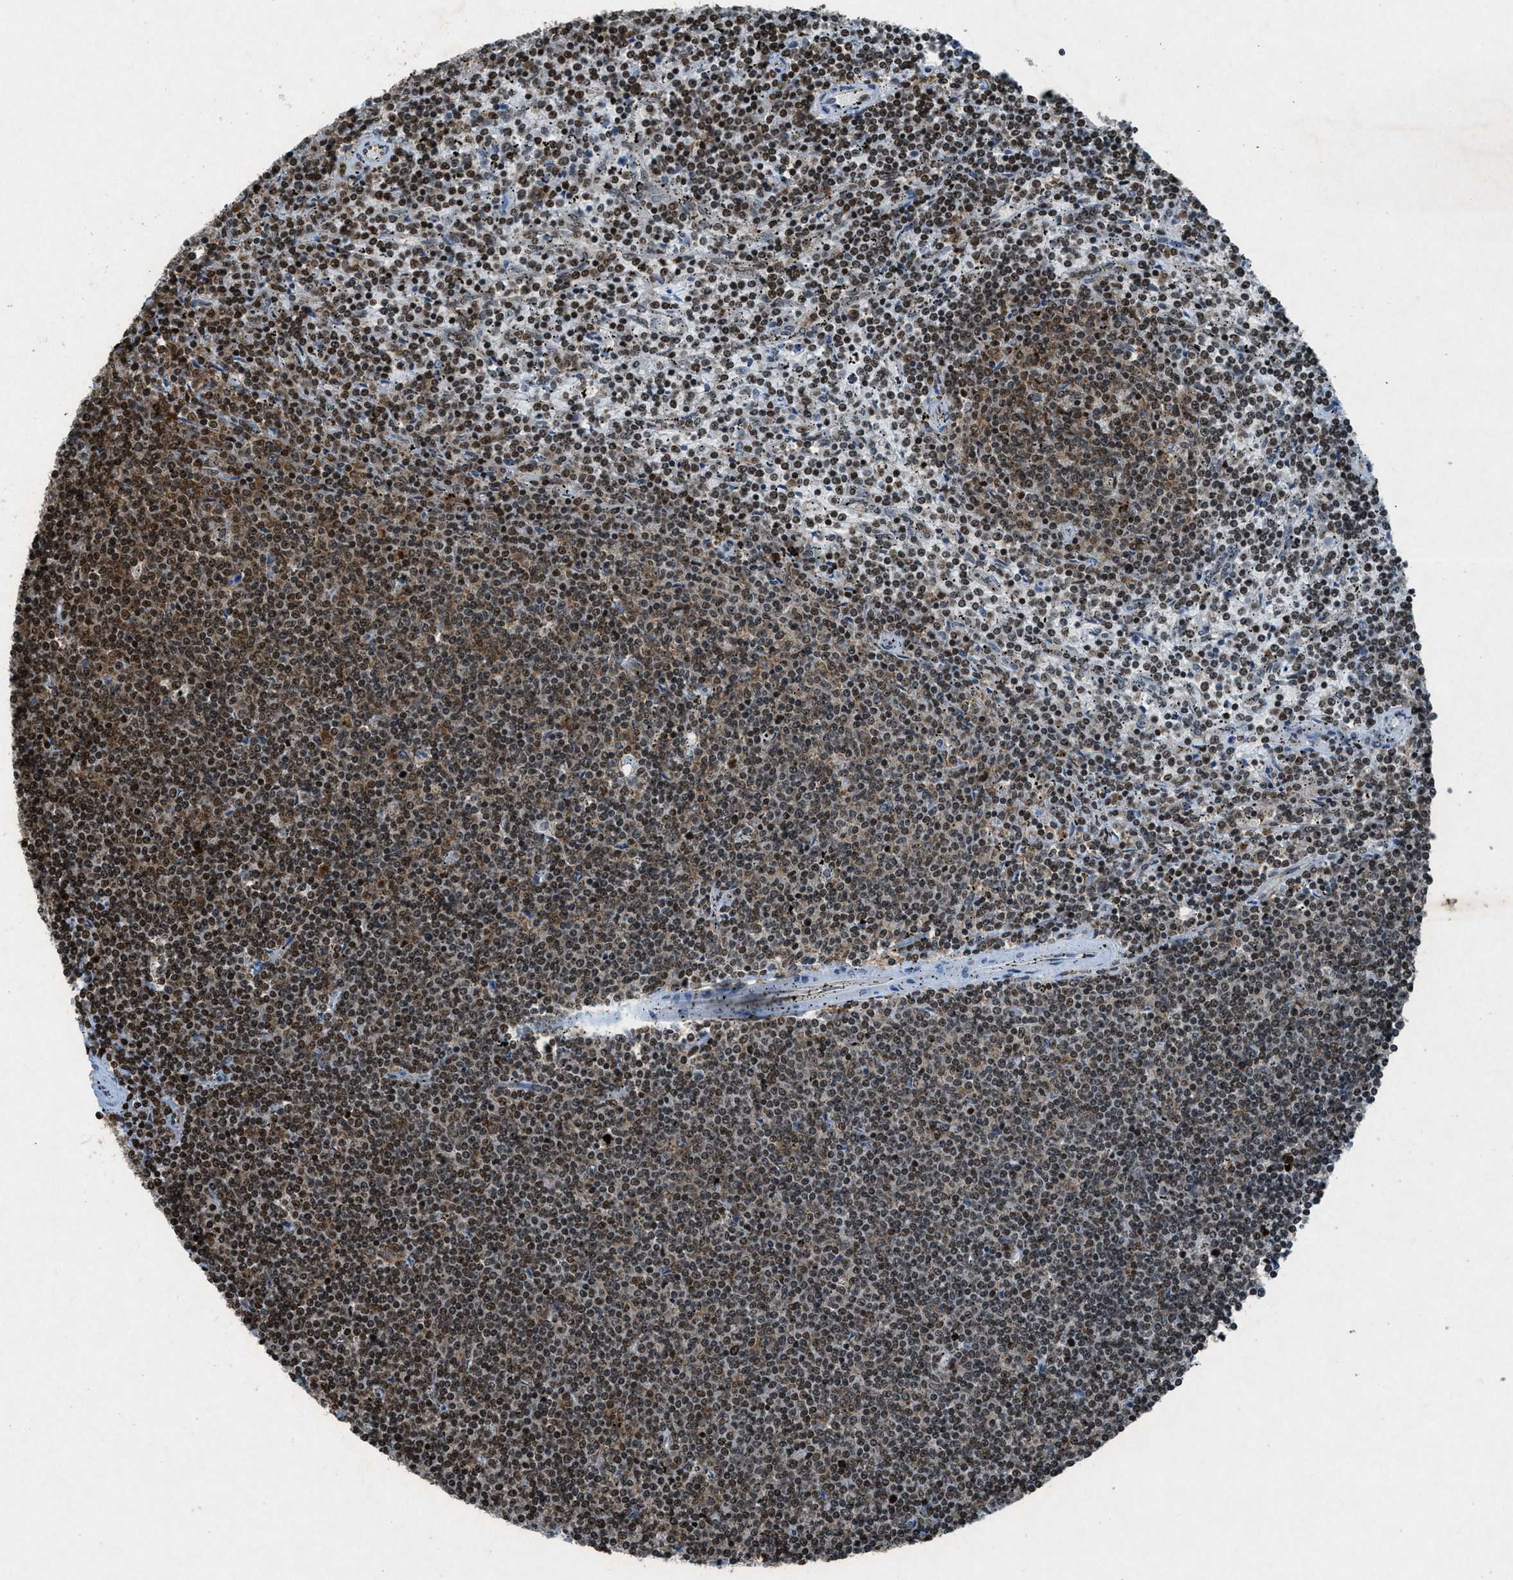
{"staining": {"intensity": "moderate", "quantity": "25%-75%", "location": "nuclear"}, "tissue": "lymphoma", "cell_type": "Tumor cells", "image_type": "cancer", "snomed": [{"axis": "morphology", "description": "Malignant lymphoma, non-Hodgkin's type, Low grade"}, {"axis": "topography", "description": "Spleen"}], "caption": "Immunohistochemistry photomicrograph of lymphoma stained for a protein (brown), which reveals medium levels of moderate nuclear staining in approximately 25%-75% of tumor cells.", "gene": "NXF1", "patient": {"sex": "female", "age": 50}}